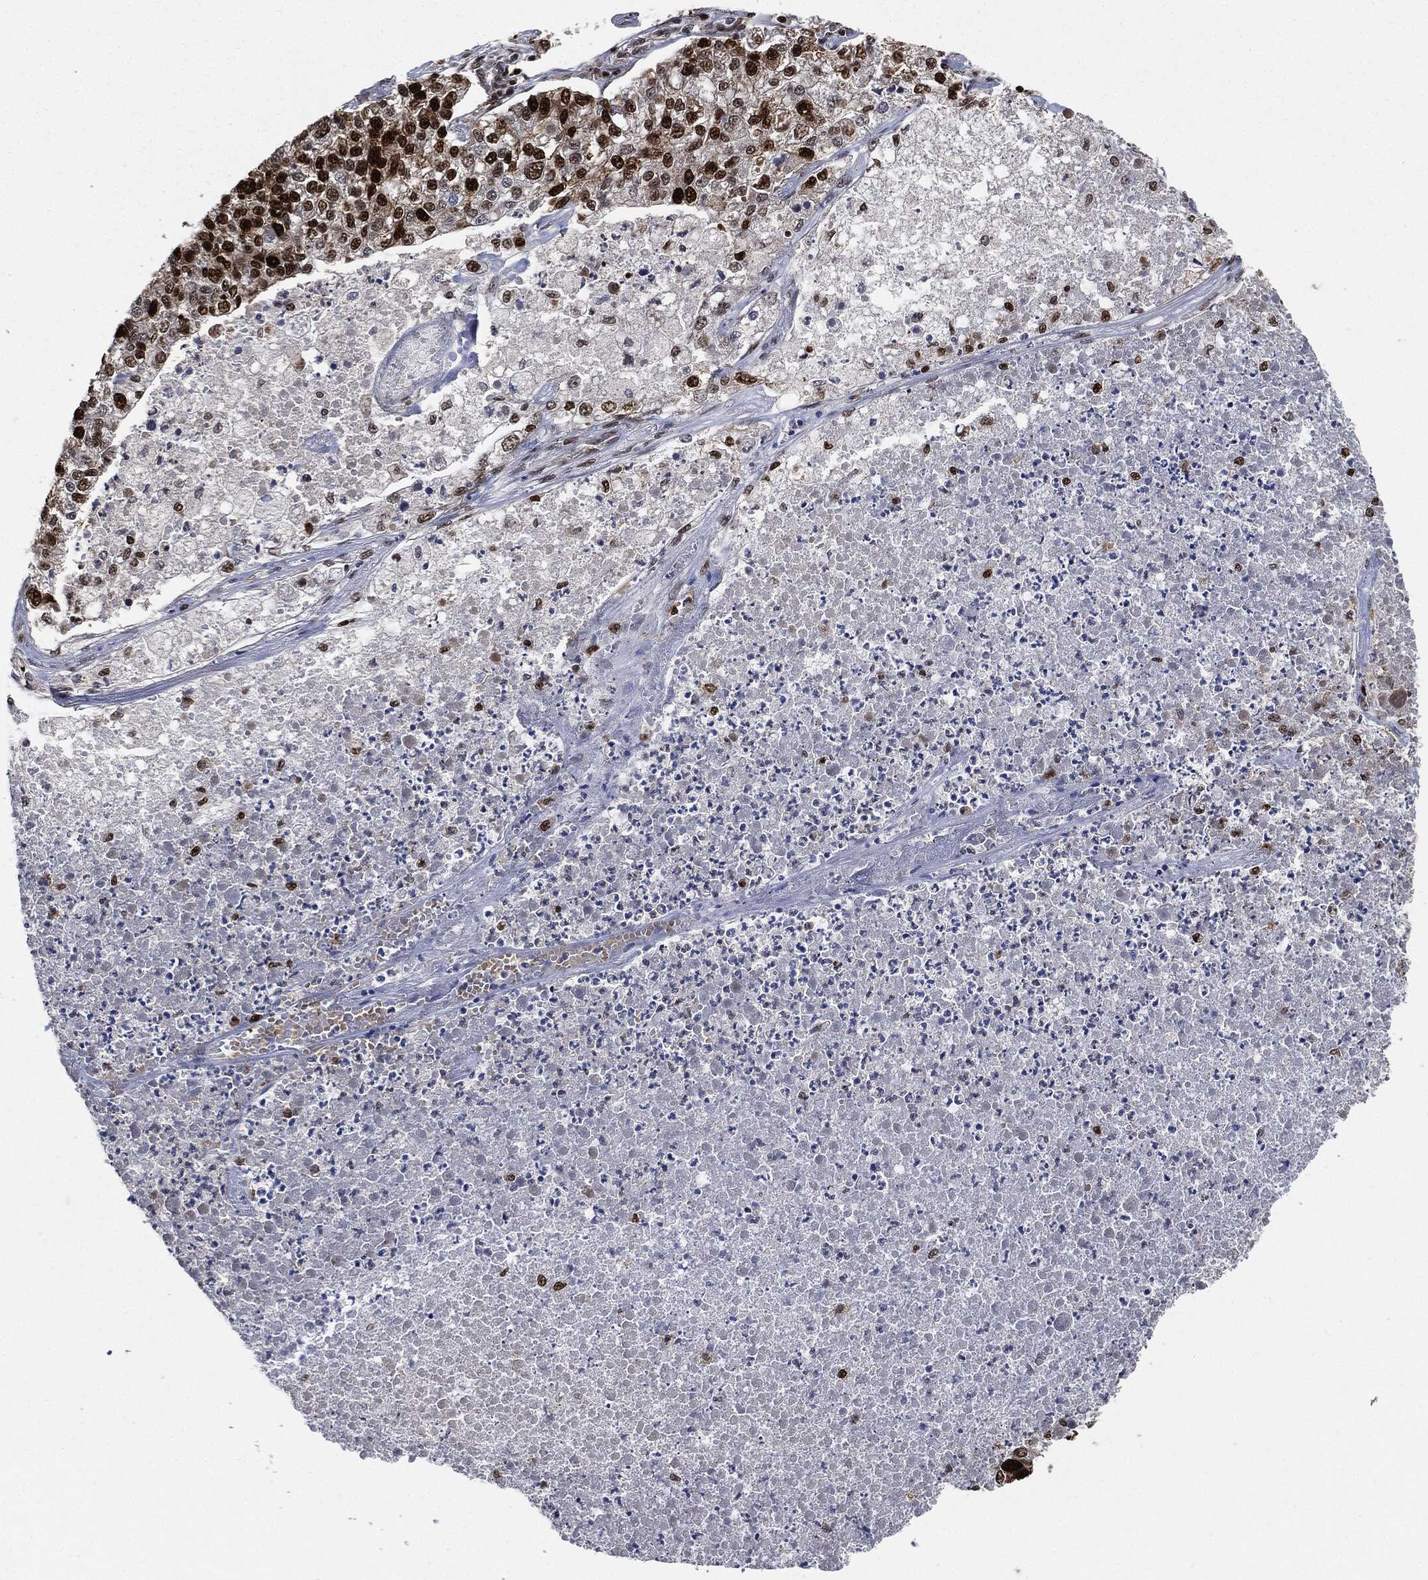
{"staining": {"intensity": "strong", "quantity": ">75%", "location": "nuclear"}, "tissue": "lung cancer", "cell_type": "Tumor cells", "image_type": "cancer", "snomed": [{"axis": "morphology", "description": "Adenocarcinoma, NOS"}, {"axis": "topography", "description": "Lung"}], "caption": "Lung cancer stained with a brown dye demonstrates strong nuclear positive expression in approximately >75% of tumor cells.", "gene": "PCNA", "patient": {"sex": "male", "age": 49}}